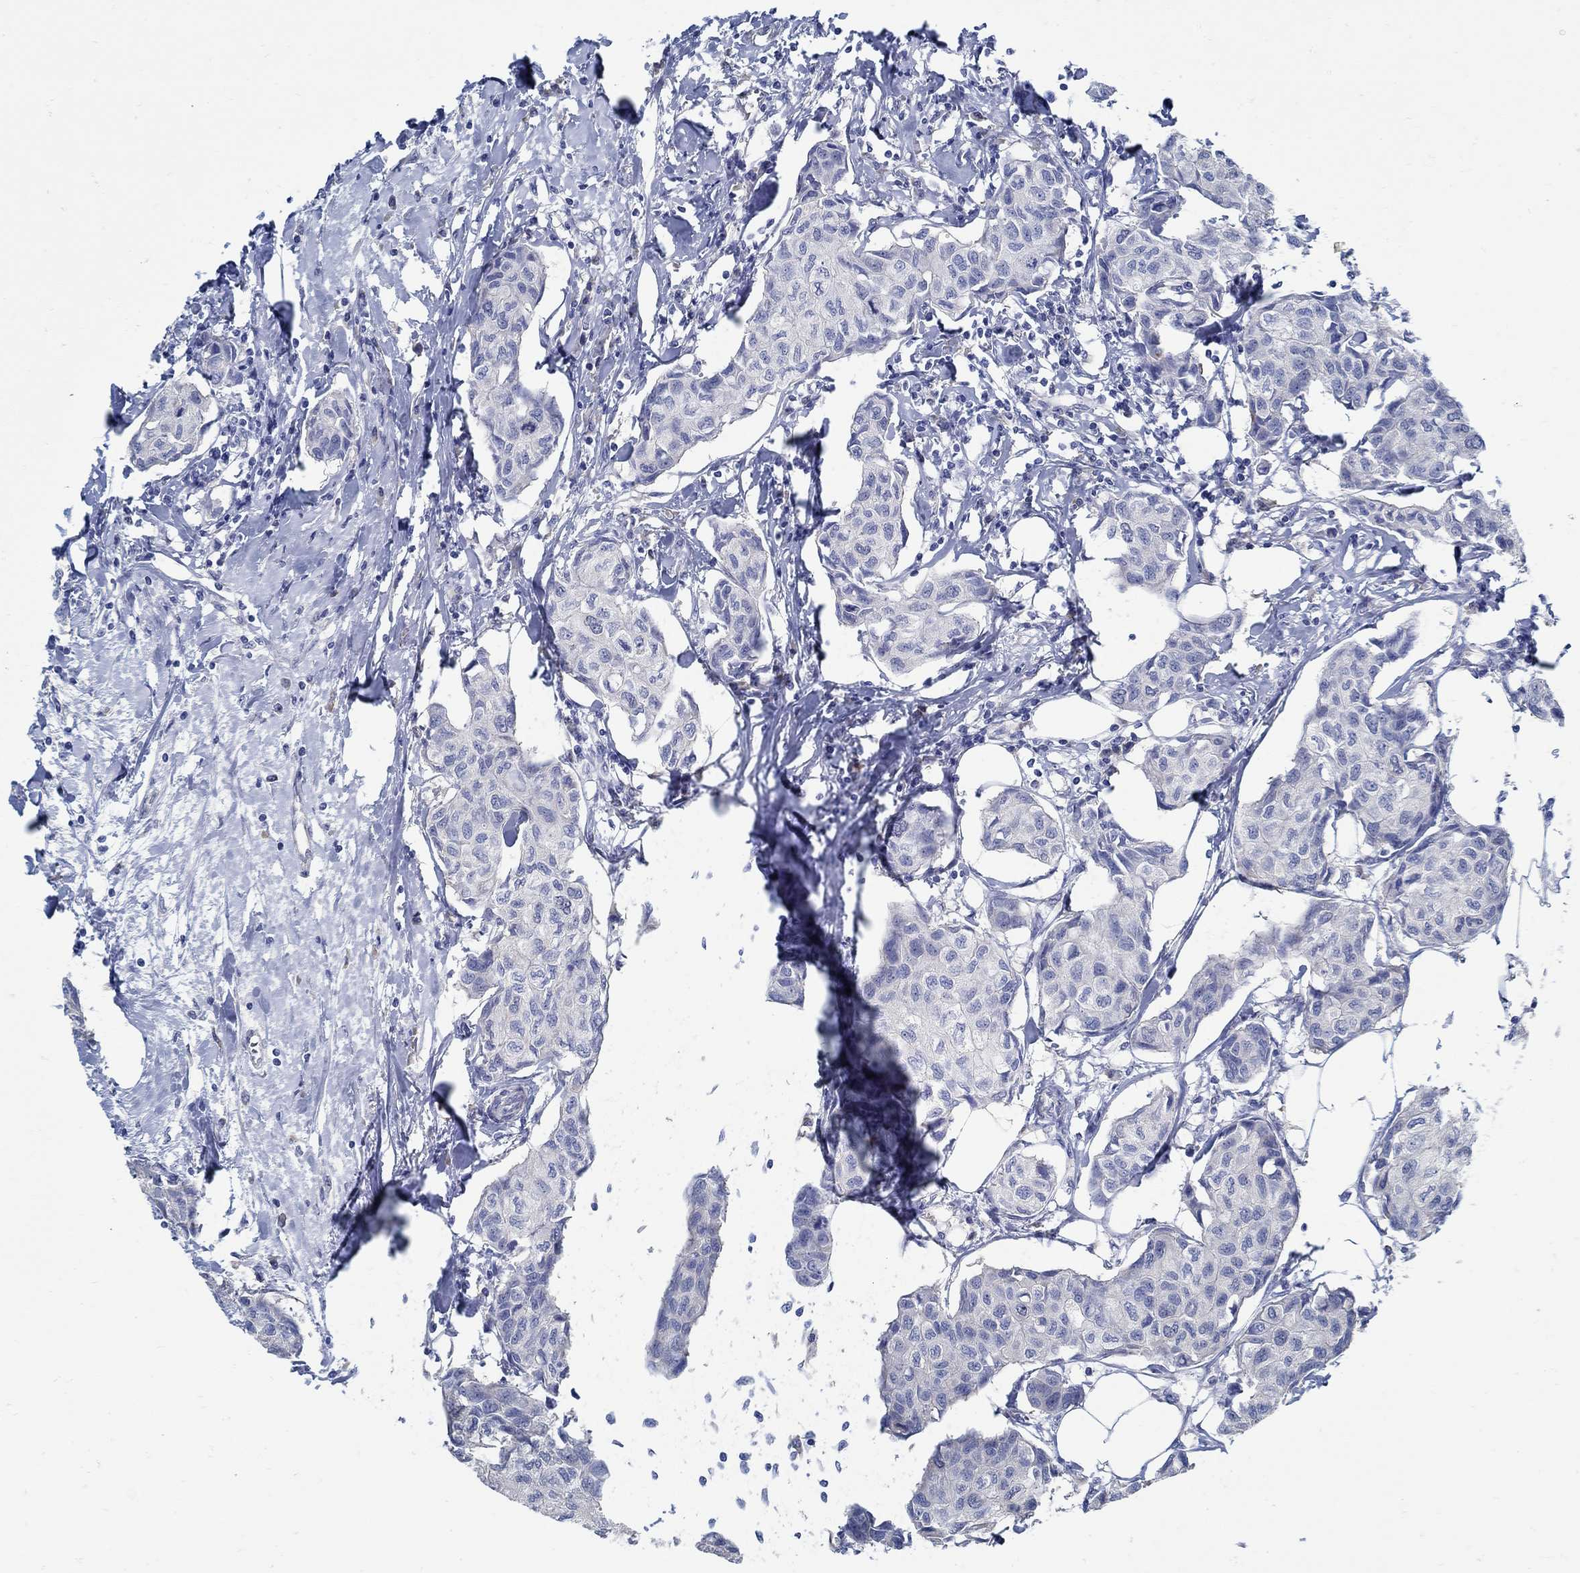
{"staining": {"intensity": "negative", "quantity": "none", "location": "none"}, "tissue": "breast cancer", "cell_type": "Tumor cells", "image_type": "cancer", "snomed": [{"axis": "morphology", "description": "Duct carcinoma"}, {"axis": "topography", "description": "Breast"}], "caption": "High power microscopy micrograph of an IHC image of breast cancer, revealing no significant expression in tumor cells.", "gene": "C15orf39", "patient": {"sex": "female", "age": 80}}